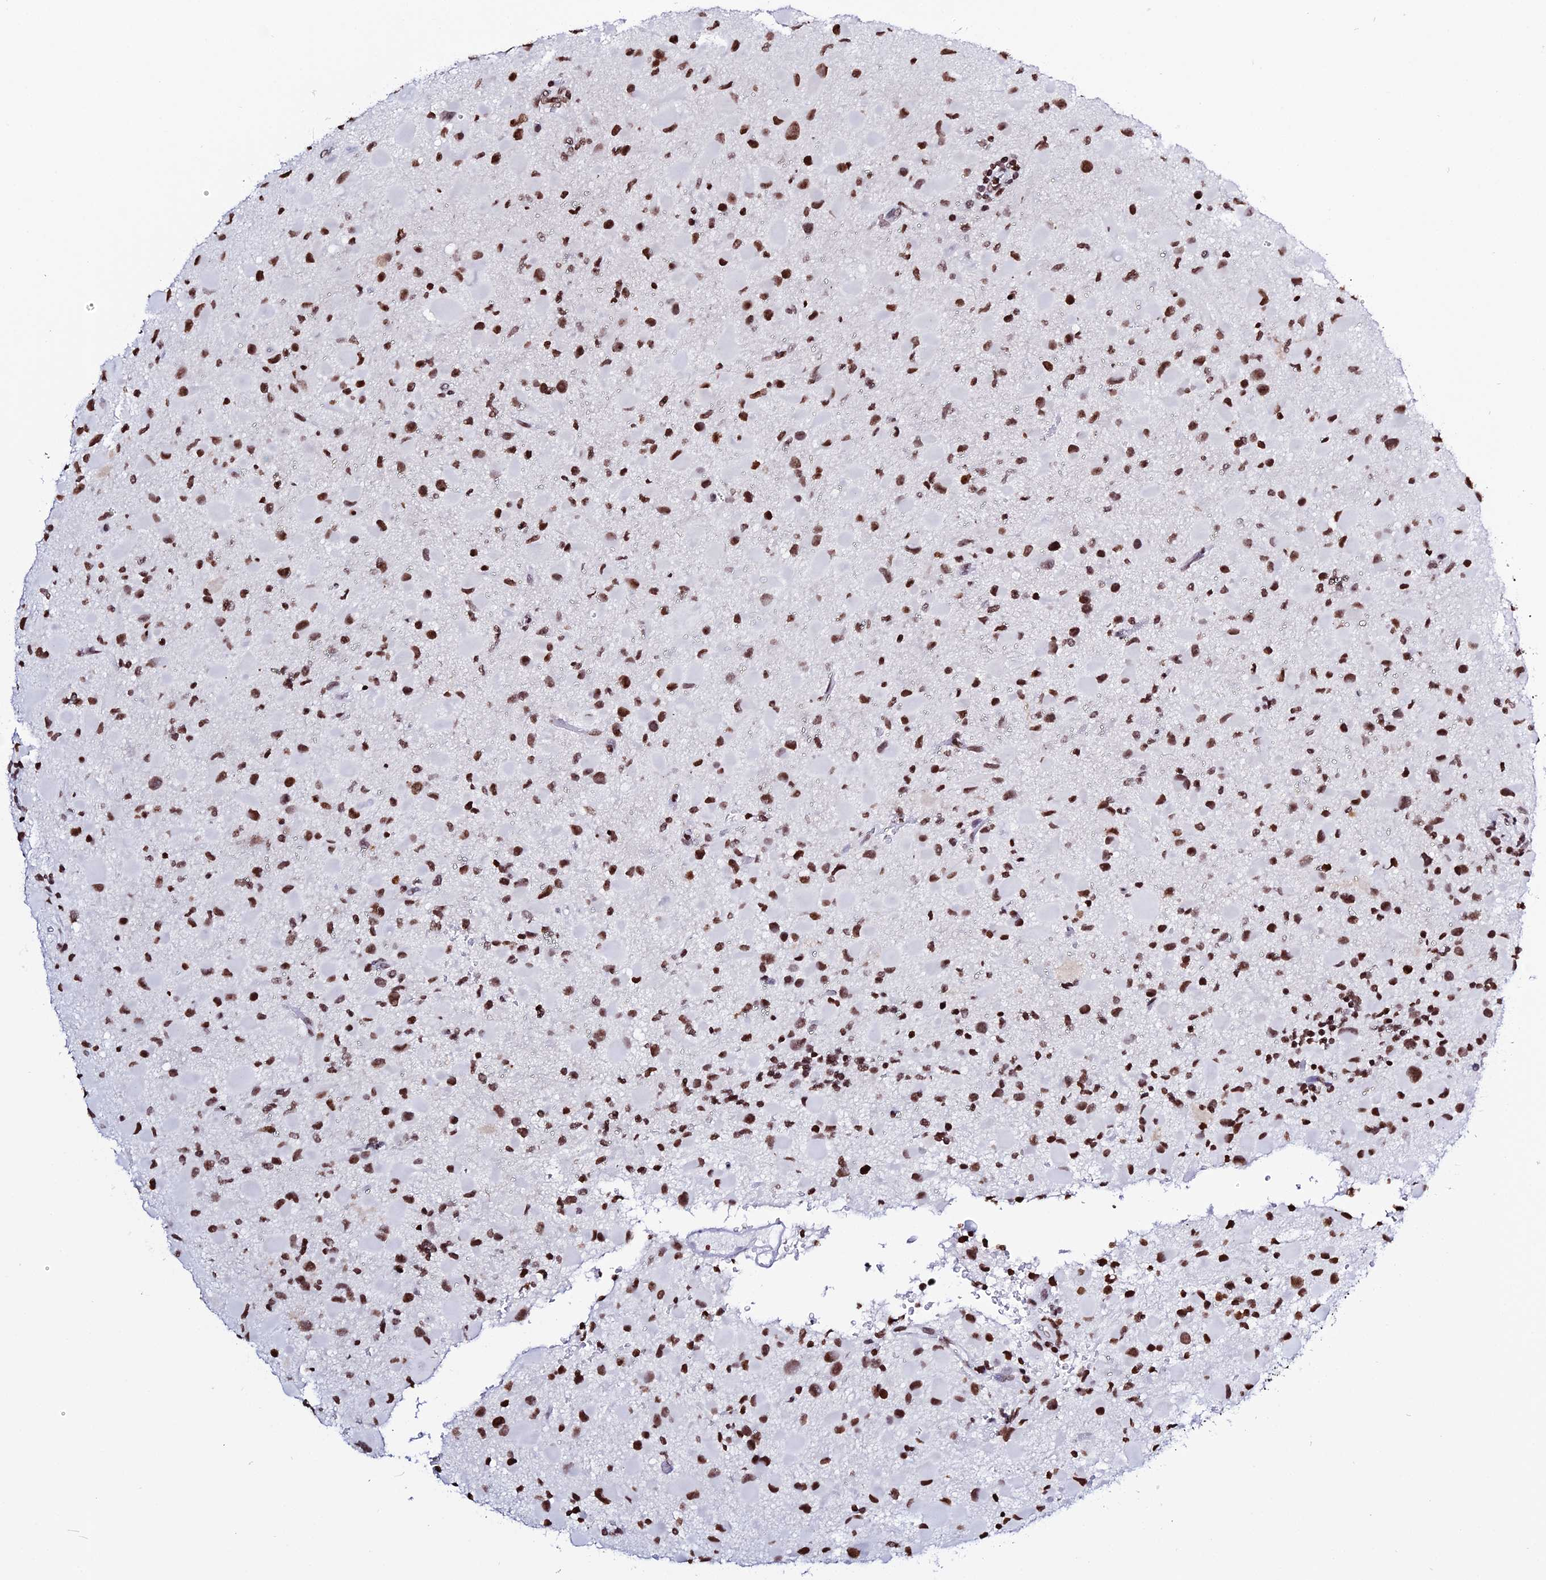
{"staining": {"intensity": "strong", "quantity": ">75%", "location": "nuclear"}, "tissue": "glioma", "cell_type": "Tumor cells", "image_type": "cancer", "snomed": [{"axis": "morphology", "description": "Glioma, malignant, Low grade"}, {"axis": "topography", "description": "Brain"}], "caption": "Immunohistochemical staining of human glioma exhibits high levels of strong nuclear protein staining in approximately >75% of tumor cells.", "gene": "MACROH2A2", "patient": {"sex": "female", "age": 32}}